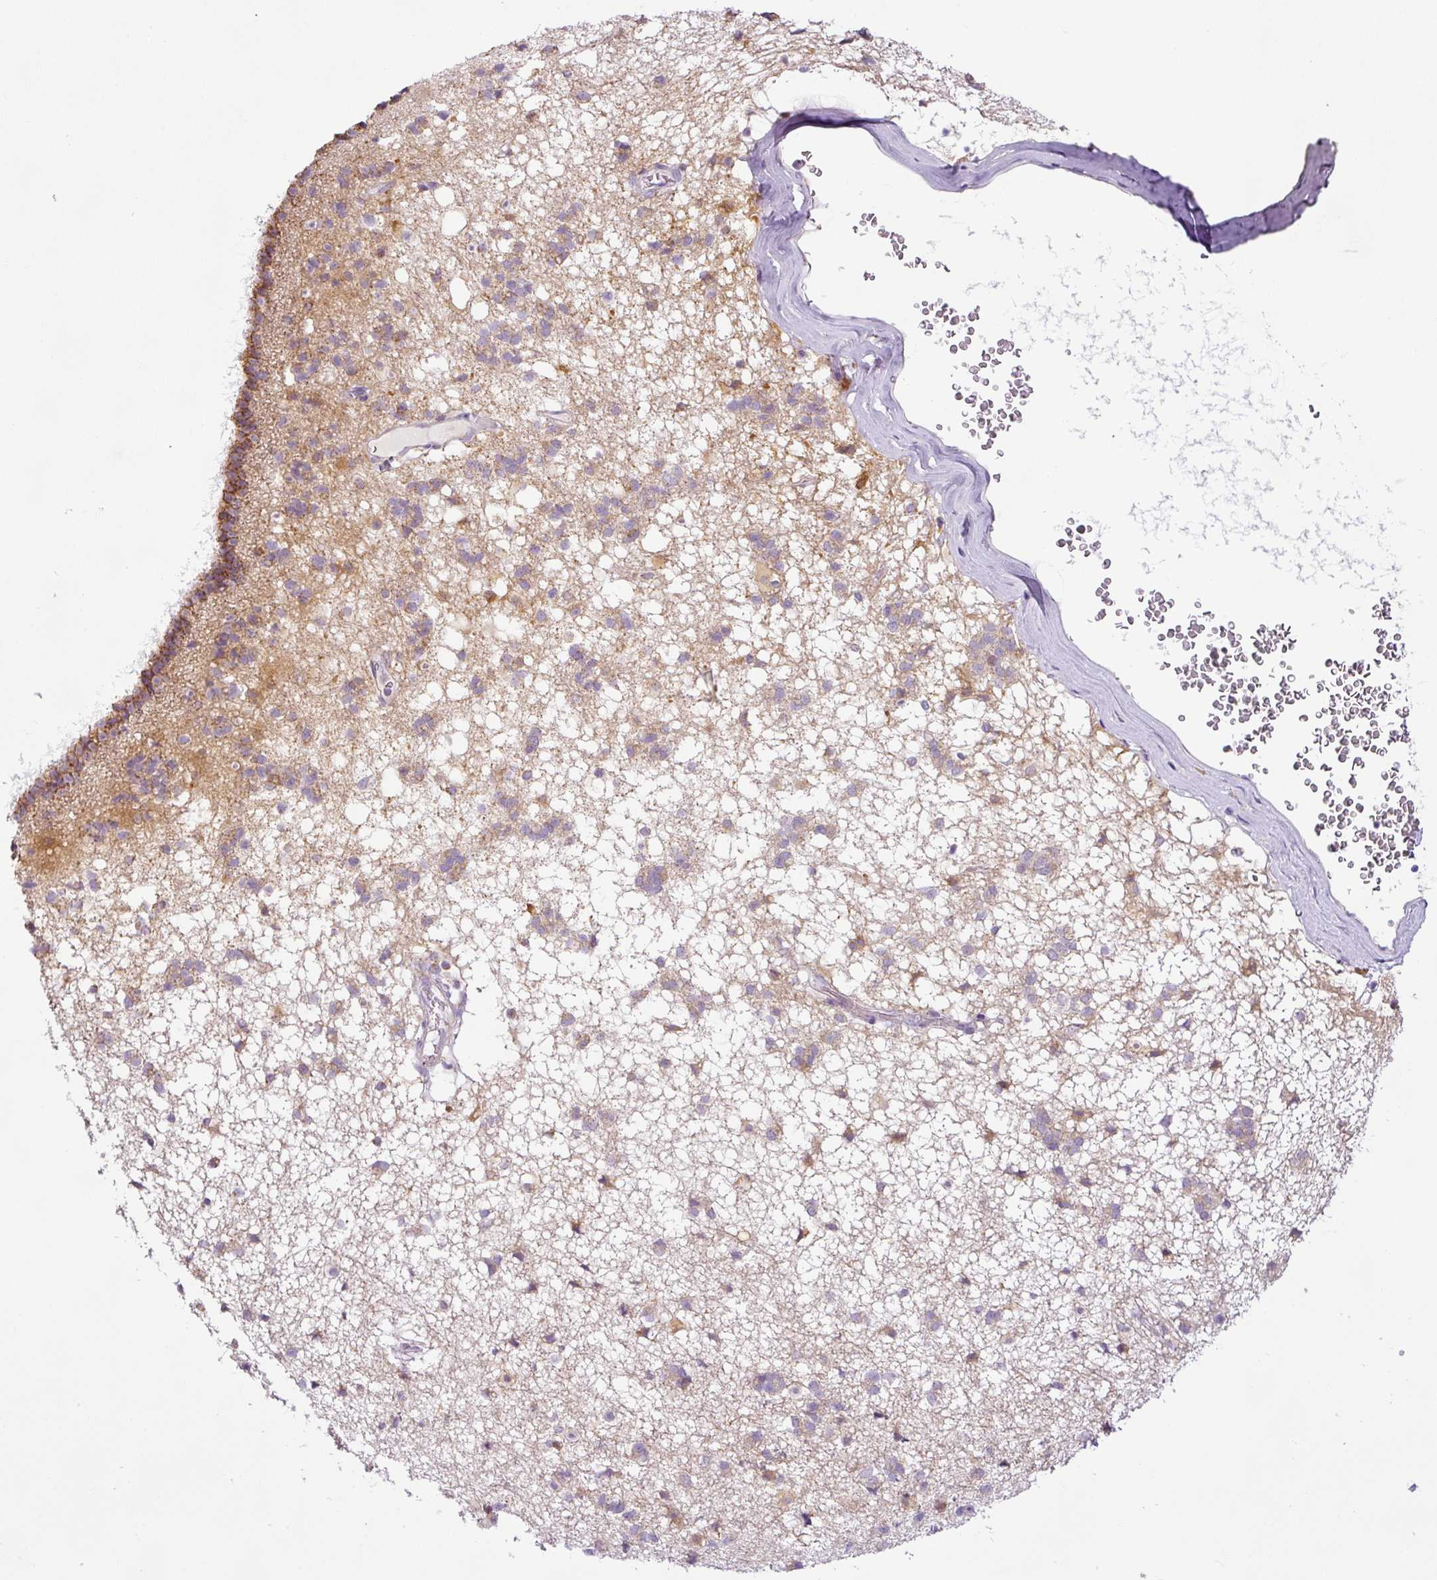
{"staining": {"intensity": "moderate", "quantity": "25%-75%", "location": "cytoplasmic/membranous"}, "tissue": "caudate", "cell_type": "Glial cells", "image_type": "normal", "snomed": [{"axis": "morphology", "description": "Normal tissue, NOS"}, {"axis": "topography", "description": "Lateral ventricle wall"}], "caption": "Unremarkable caudate exhibits moderate cytoplasmic/membranous staining in about 25%-75% of glial cells, visualized by immunohistochemistry.", "gene": "HMCN2", "patient": {"sex": "male", "age": 58}}